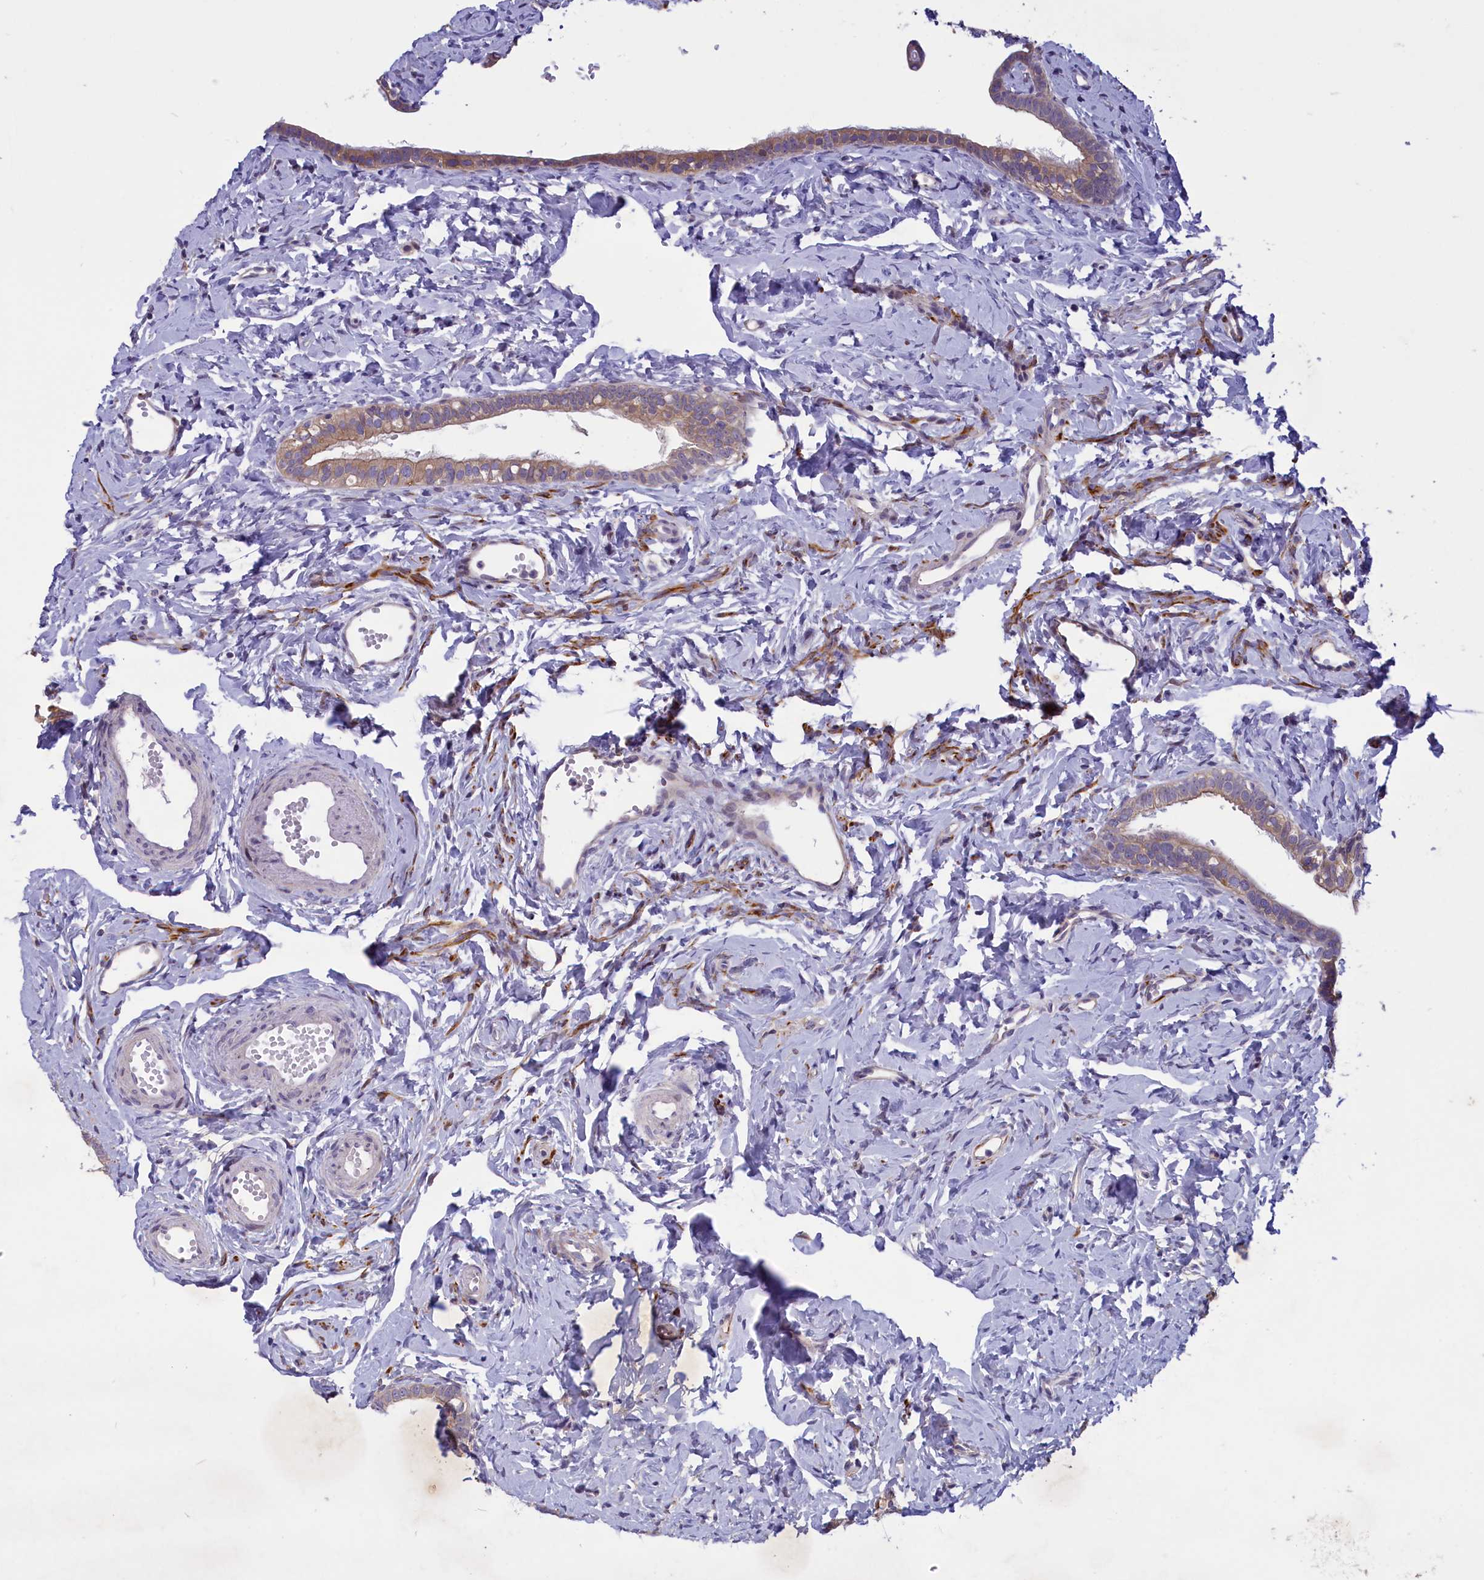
{"staining": {"intensity": "weak", "quantity": ">75%", "location": "cytoplasmic/membranous"}, "tissue": "fallopian tube", "cell_type": "Glandular cells", "image_type": "normal", "snomed": [{"axis": "morphology", "description": "Normal tissue, NOS"}, {"axis": "topography", "description": "Fallopian tube"}], "caption": "This is an image of IHC staining of benign fallopian tube, which shows weak positivity in the cytoplasmic/membranous of glandular cells.", "gene": "CORO2A", "patient": {"sex": "female", "age": 66}}